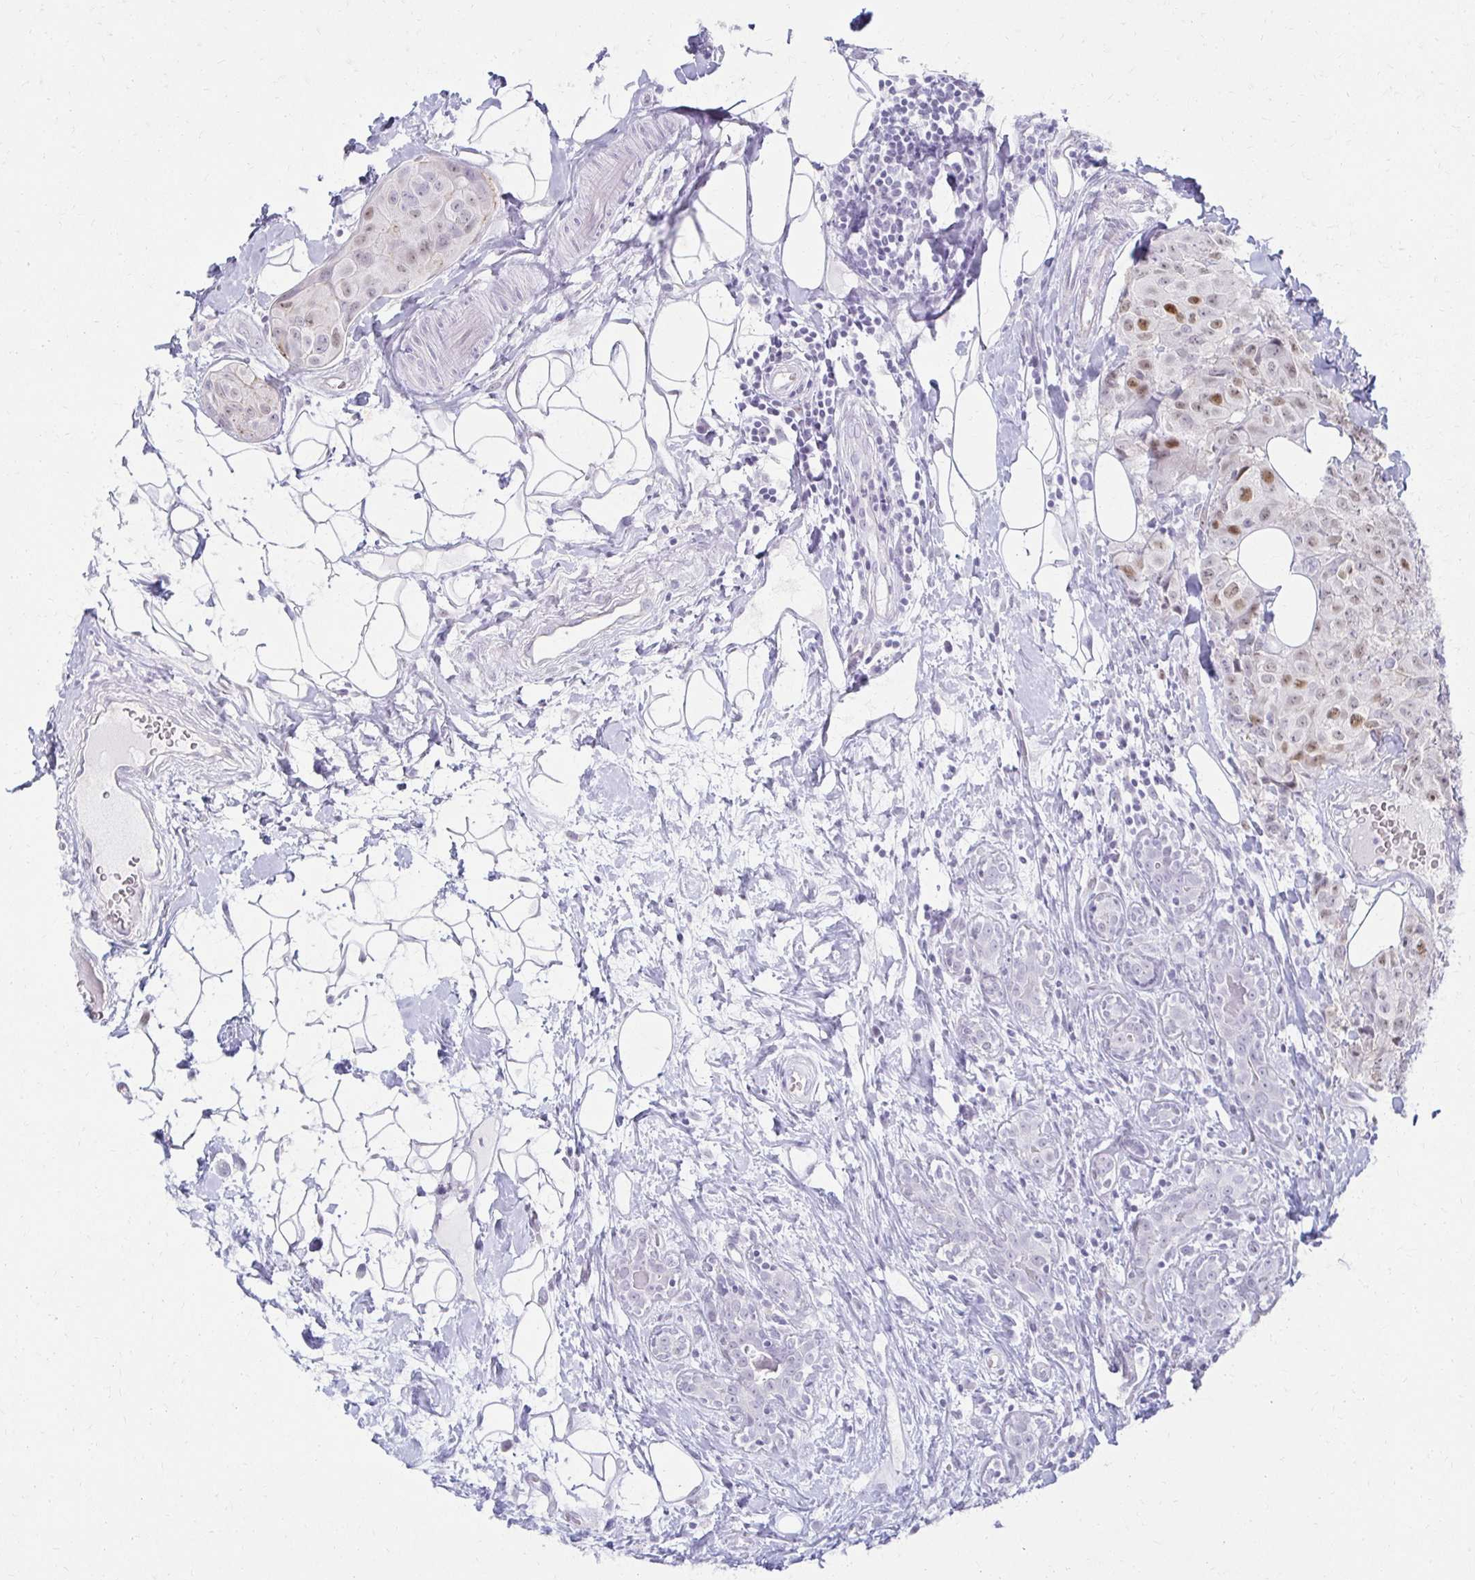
{"staining": {"intensity": "moderate", "quantity": "<25%", "location": "nuclear"}, "tissue": "breast cancer", "cell_type": "Tumor cells", "image_type": "cancer", "snomed": [{"axis": "morphology", "description": "Duct carcinoma"}, {"axis": "topography", "description": "Breast"}], "caption": "Immunohistochemistry image of human breast cancer (invasive ductal carcinoma) stained for a protein (brown), which shows low levels of moderate nuclear staining in about <25% of tumor cells.", "gene": "MORC4", "patient": {"sex": "female", "age": 43}}